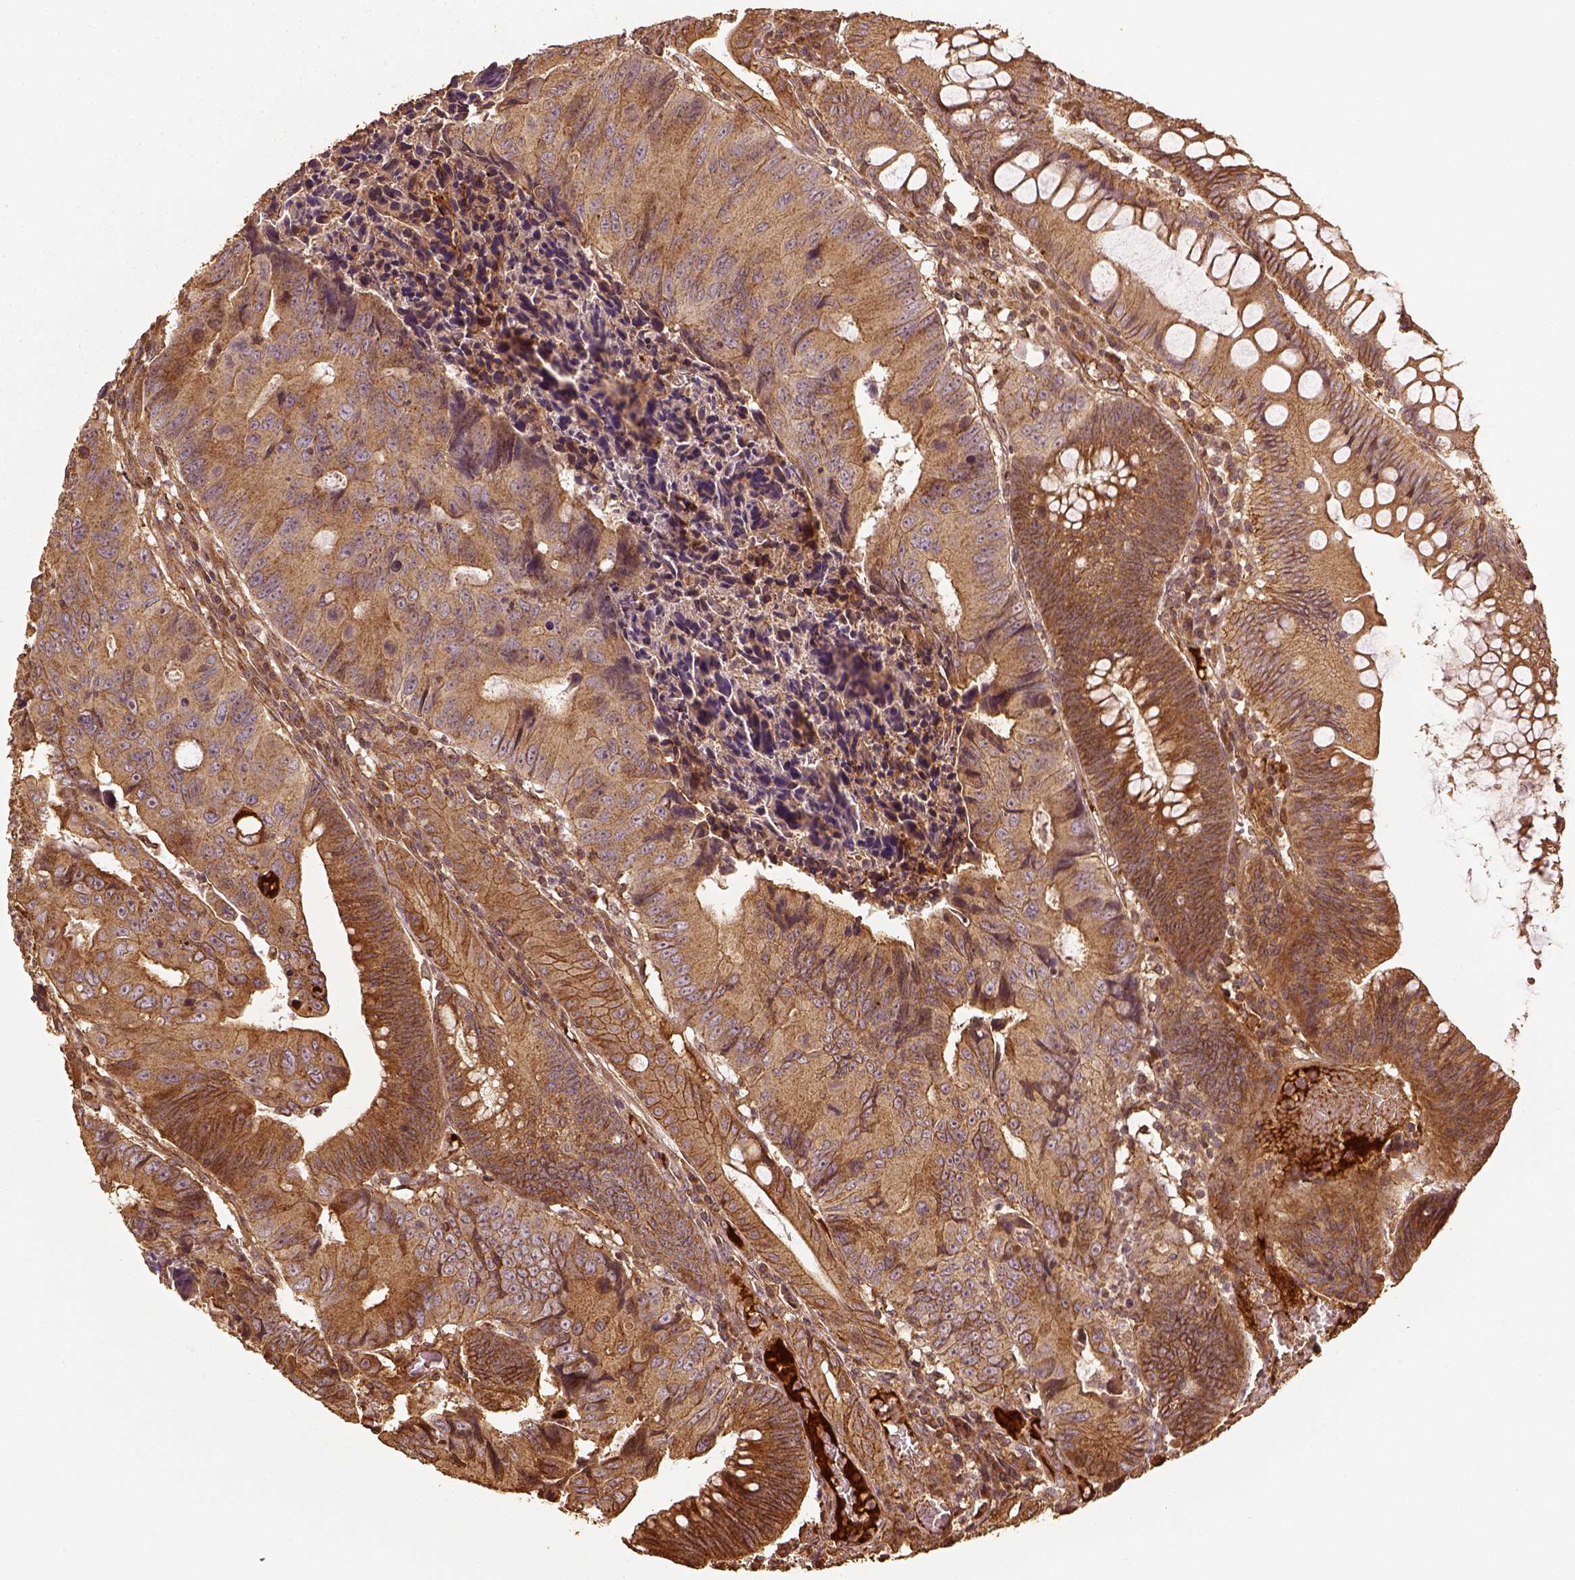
{"staining": {"intensity": "moderate", "quantity": ">75%", "location": "cytoplasmic/membranous"}, "tissue": "colorectal cancer", "cell_type": "Tumor cells", "image_type": "cancer", "snomed": [{"axis": "morphology", "description": "Adenocarcinoma, NOS"}, {"axis": "topography", "description": "Colon"}], "caption": "Immunohistochemistry (IHC) of colorectal adenocarcinoma exhibits medium levels of moderate cytoplasmic/membranous positivity in about >75% of tumor cells. (IHC, brightfield microscopy, high magnification).", "gene": "VEGFA", "patient": {"sex": "female", "age": 87}}